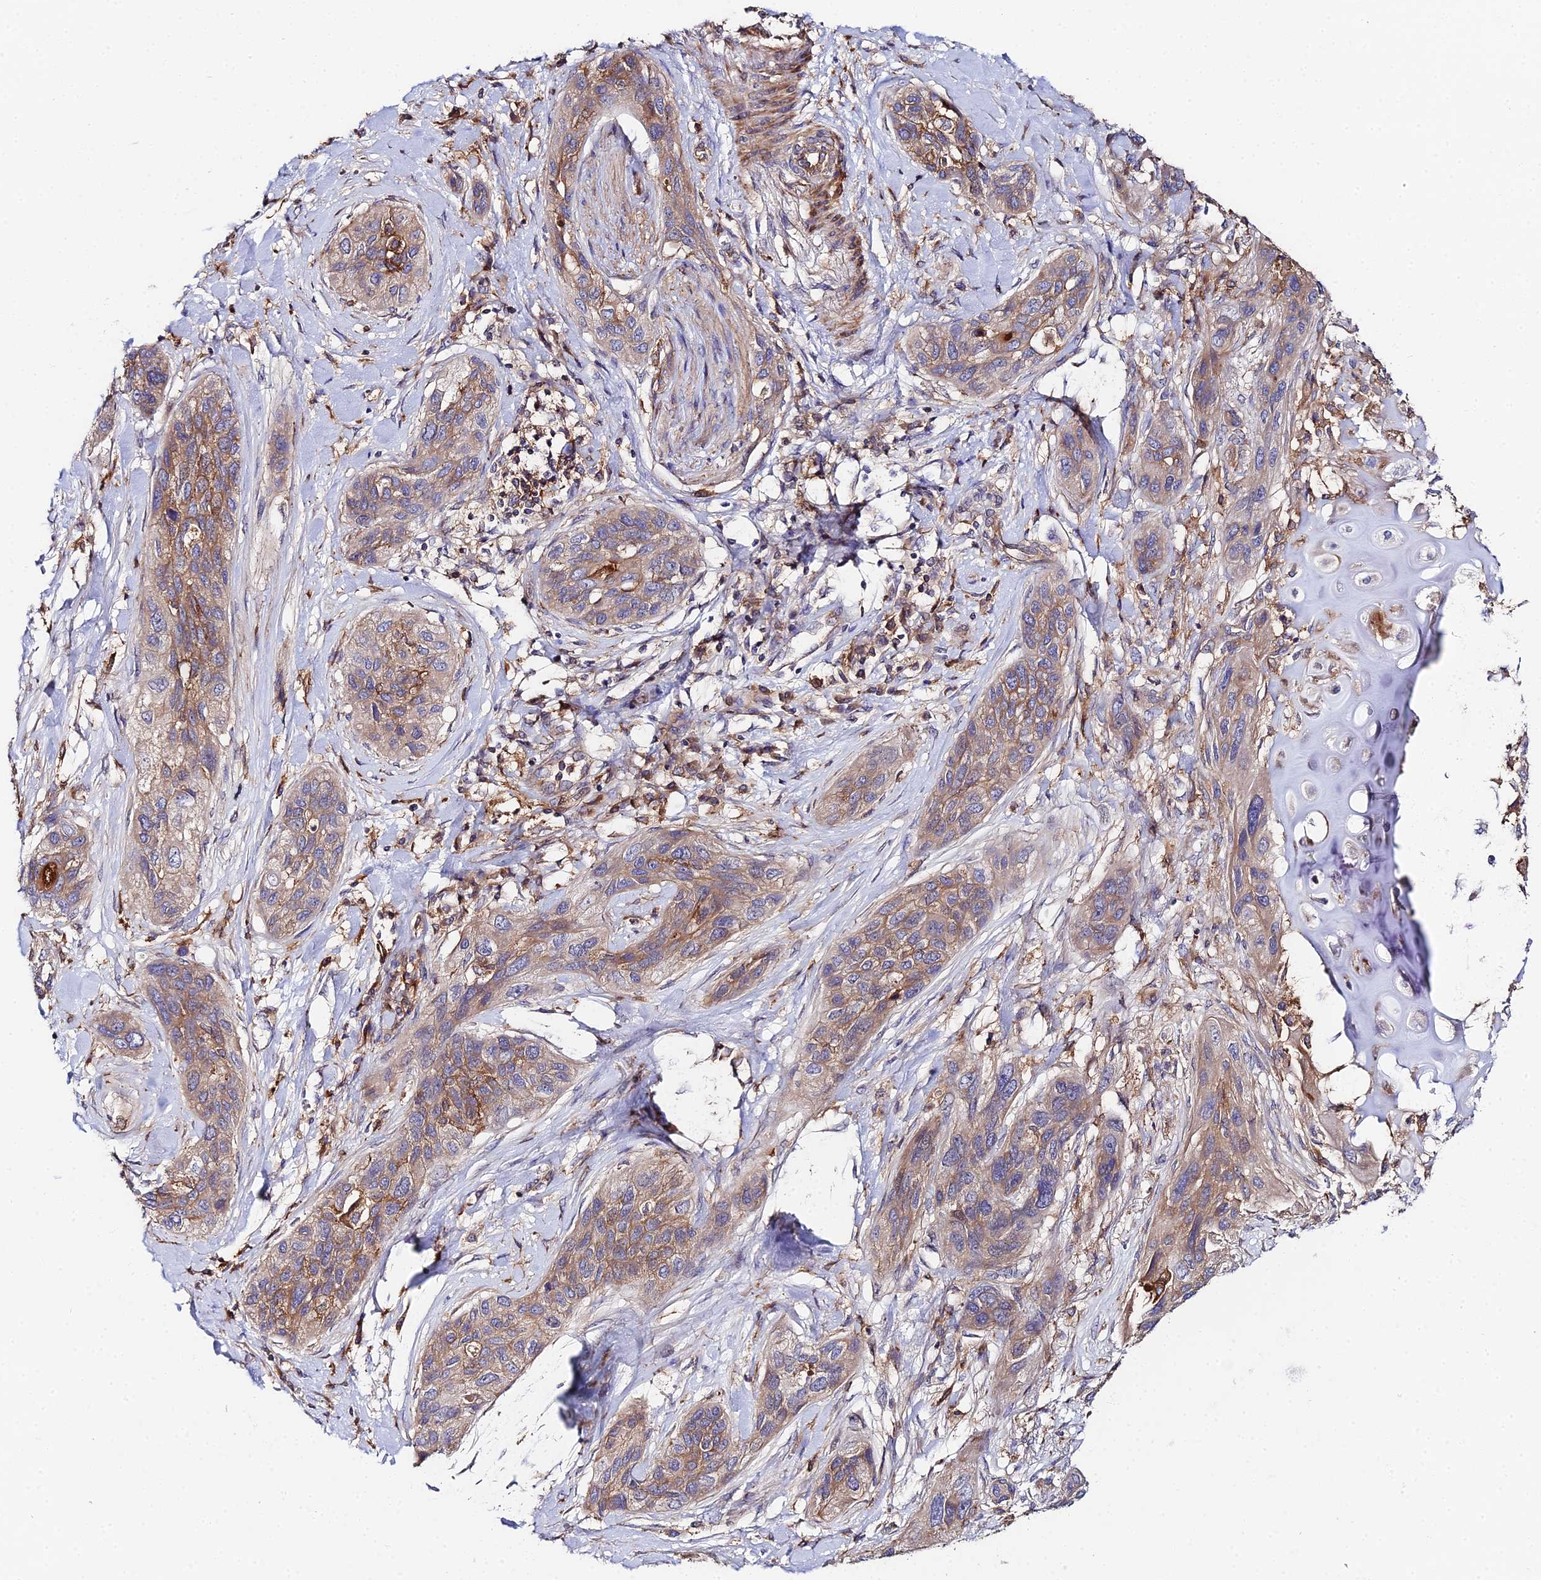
{"staining": {"intensity": "moderate", "quantity": "25%-75%", "location": "cytoplasmic/membranous"}, "tissue": "lung cancer", "cell_type": "Tumor cells", "image_type": "cancer", "snomed": [{"axis": "morphology", "description": "Squamous cell carcinoma, NOS"}, {"axis": "topography", "description": "Lung"}], "caption": "DAB immunohistochemical staining of lung cancer (squamous cell carcinoma) demonstrates moderate cytoplasmic/membranous protein positivity in about 25%-75% of tumor cells.", "gene": "GNG5B", "patient": {"sex": "female", "age": 70}}